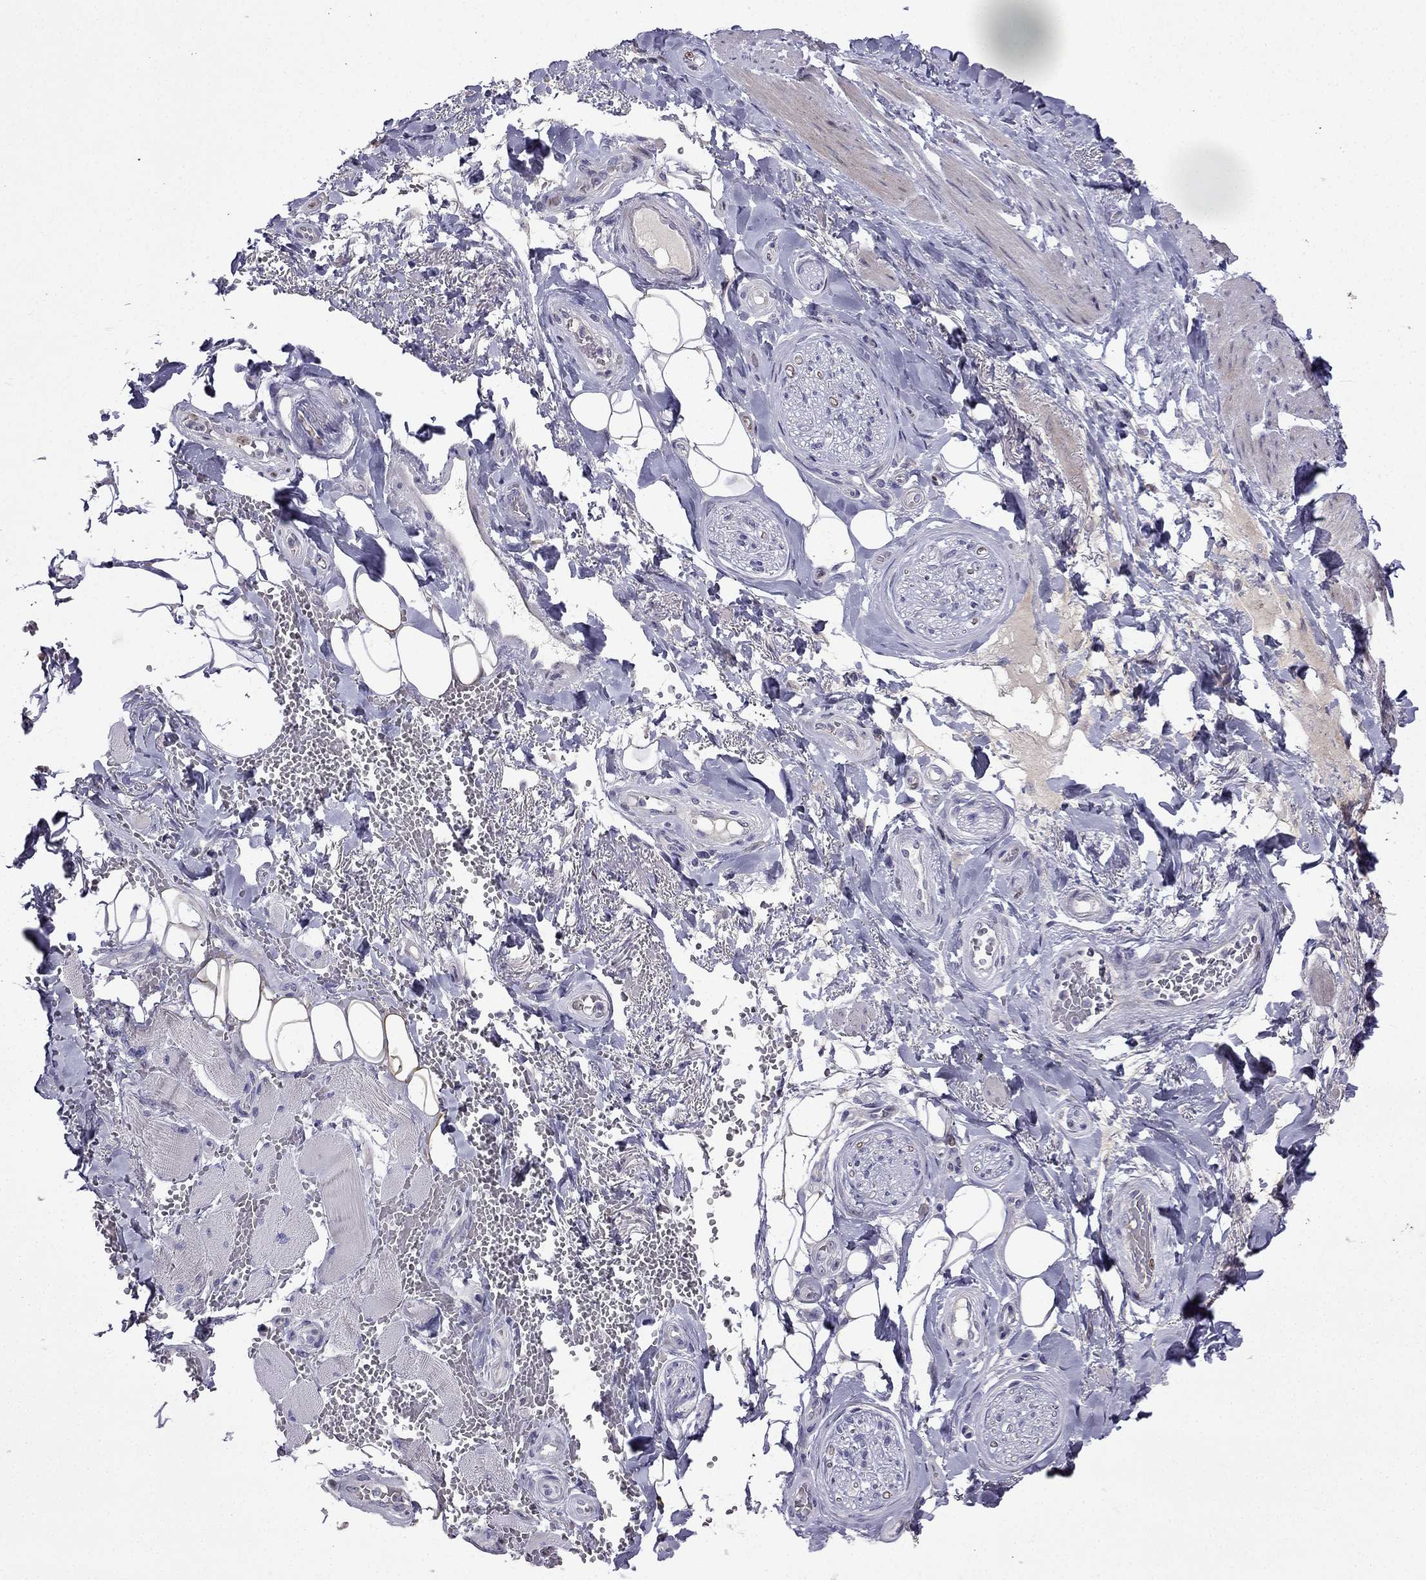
{"staining": {"intensity": "negative", "quantity": "none", "location": "none"}, "tissue": "adipose tissue", "cell_type": "Adipocytes", "image_type": "normal", "snomed": [{"axis": "morphology", "description": "Normal tissue, NOS"}, {"axis": "topography", "description": "Anal"}, {"axis": "topography", "description": "Peripheral nerve tissue"}], "caption": "IHC of benign adipose tissue shows no positivity in adipocytes. (DAB (3,3'-diaminobenzidine) immunohistochemistry with hematoxylin counter stain).", "gene": "UHRF1", "patient": {"sex": "male", "age": 53}}